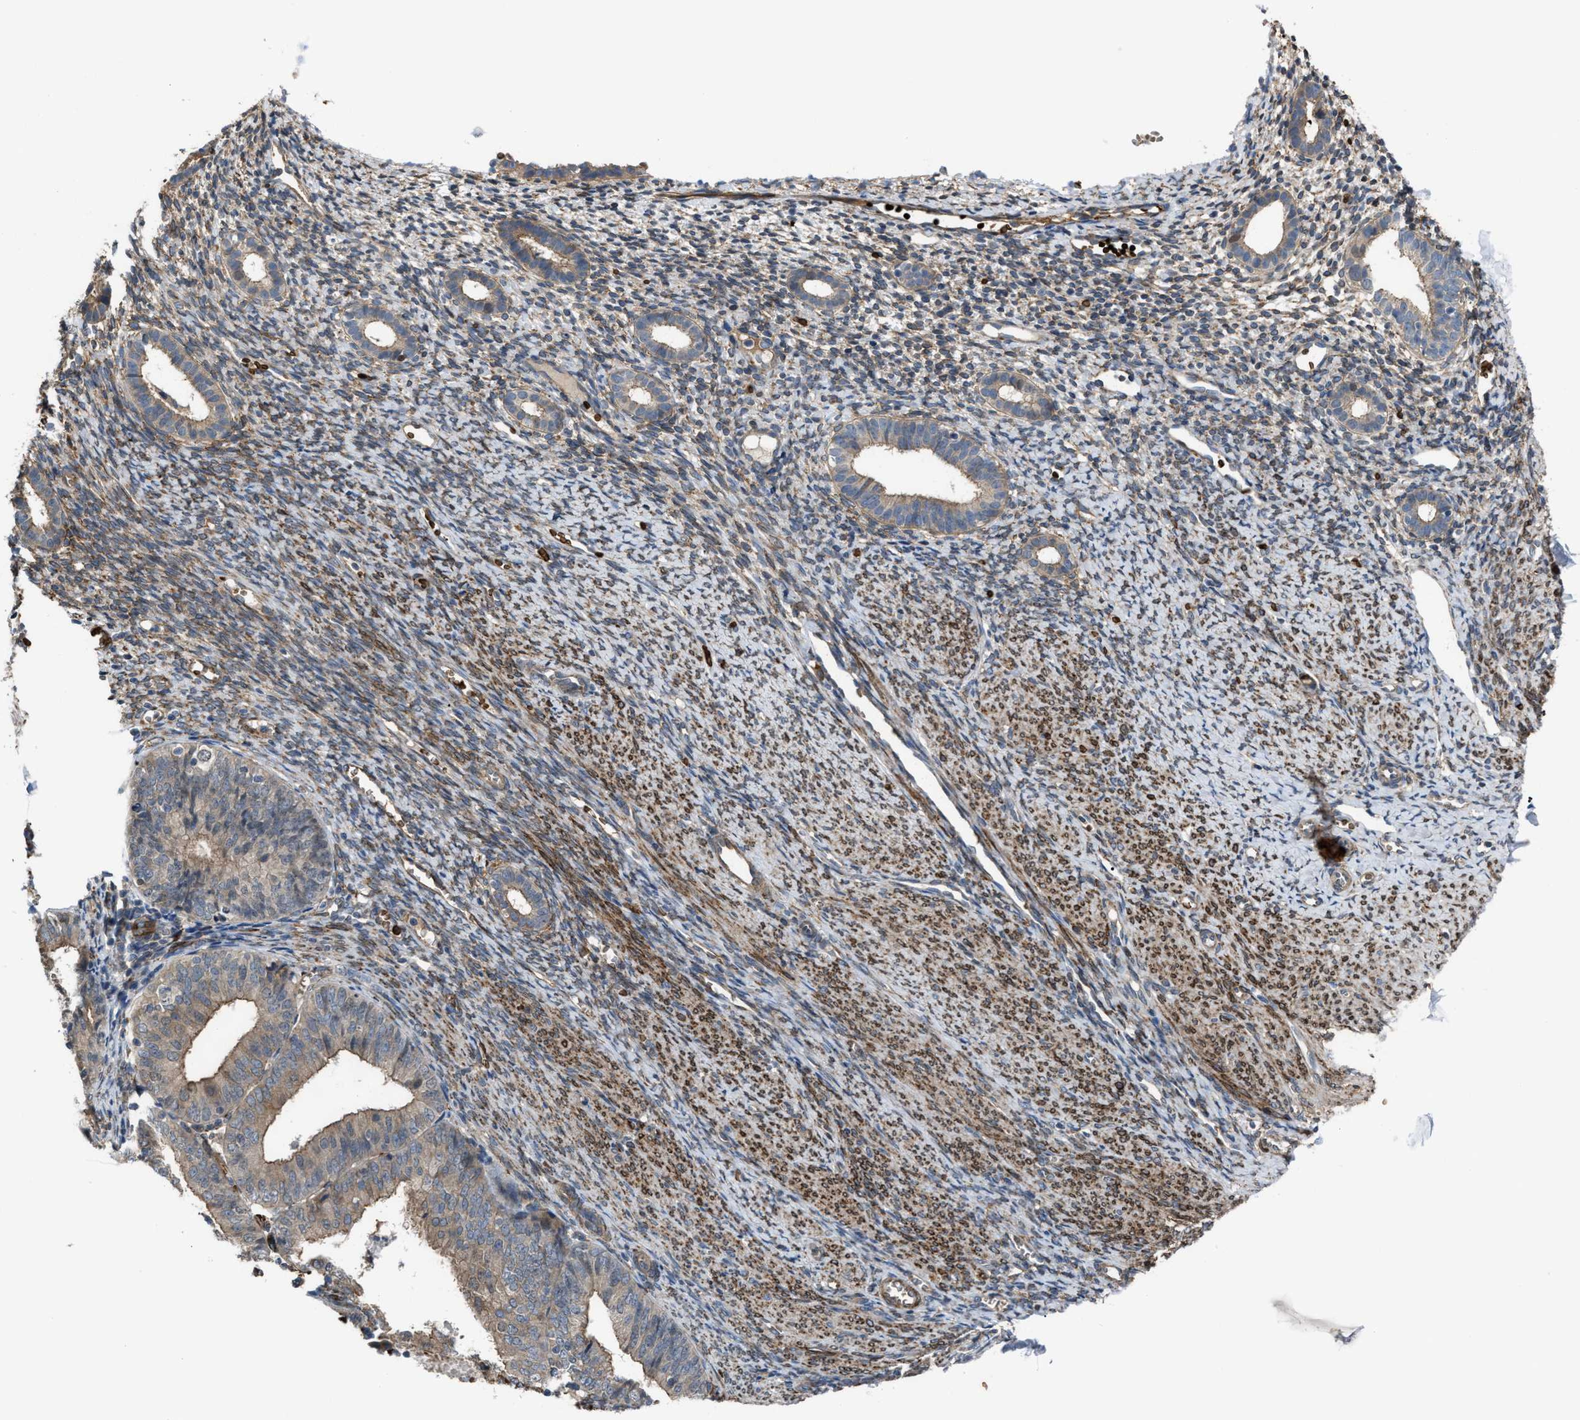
{"staining": {"intensity": "moderate", "quantity": "25%-75%", "location": "cytoplasmic/membranous"}, "tissue": "endometrium", "cell_type": "Cells in endometrial stroma", "image_type": "normal", "snomed": [{"axis": "morphology", "description": "Normal tissue, NOS"}, {"axis": "morphology", "description": "Adenocarcinoma, NOS"}, {"axis": "topography", "description": "Endometrium"}], "caption": "The image exhibits staining of normal endometrium, revealing moderate cytoplasmic/membranous protein expression (brown color) within cells in endometrial stroma.", "gene": "SELENOM", "patient": {"sex": "female", "age": 57}}